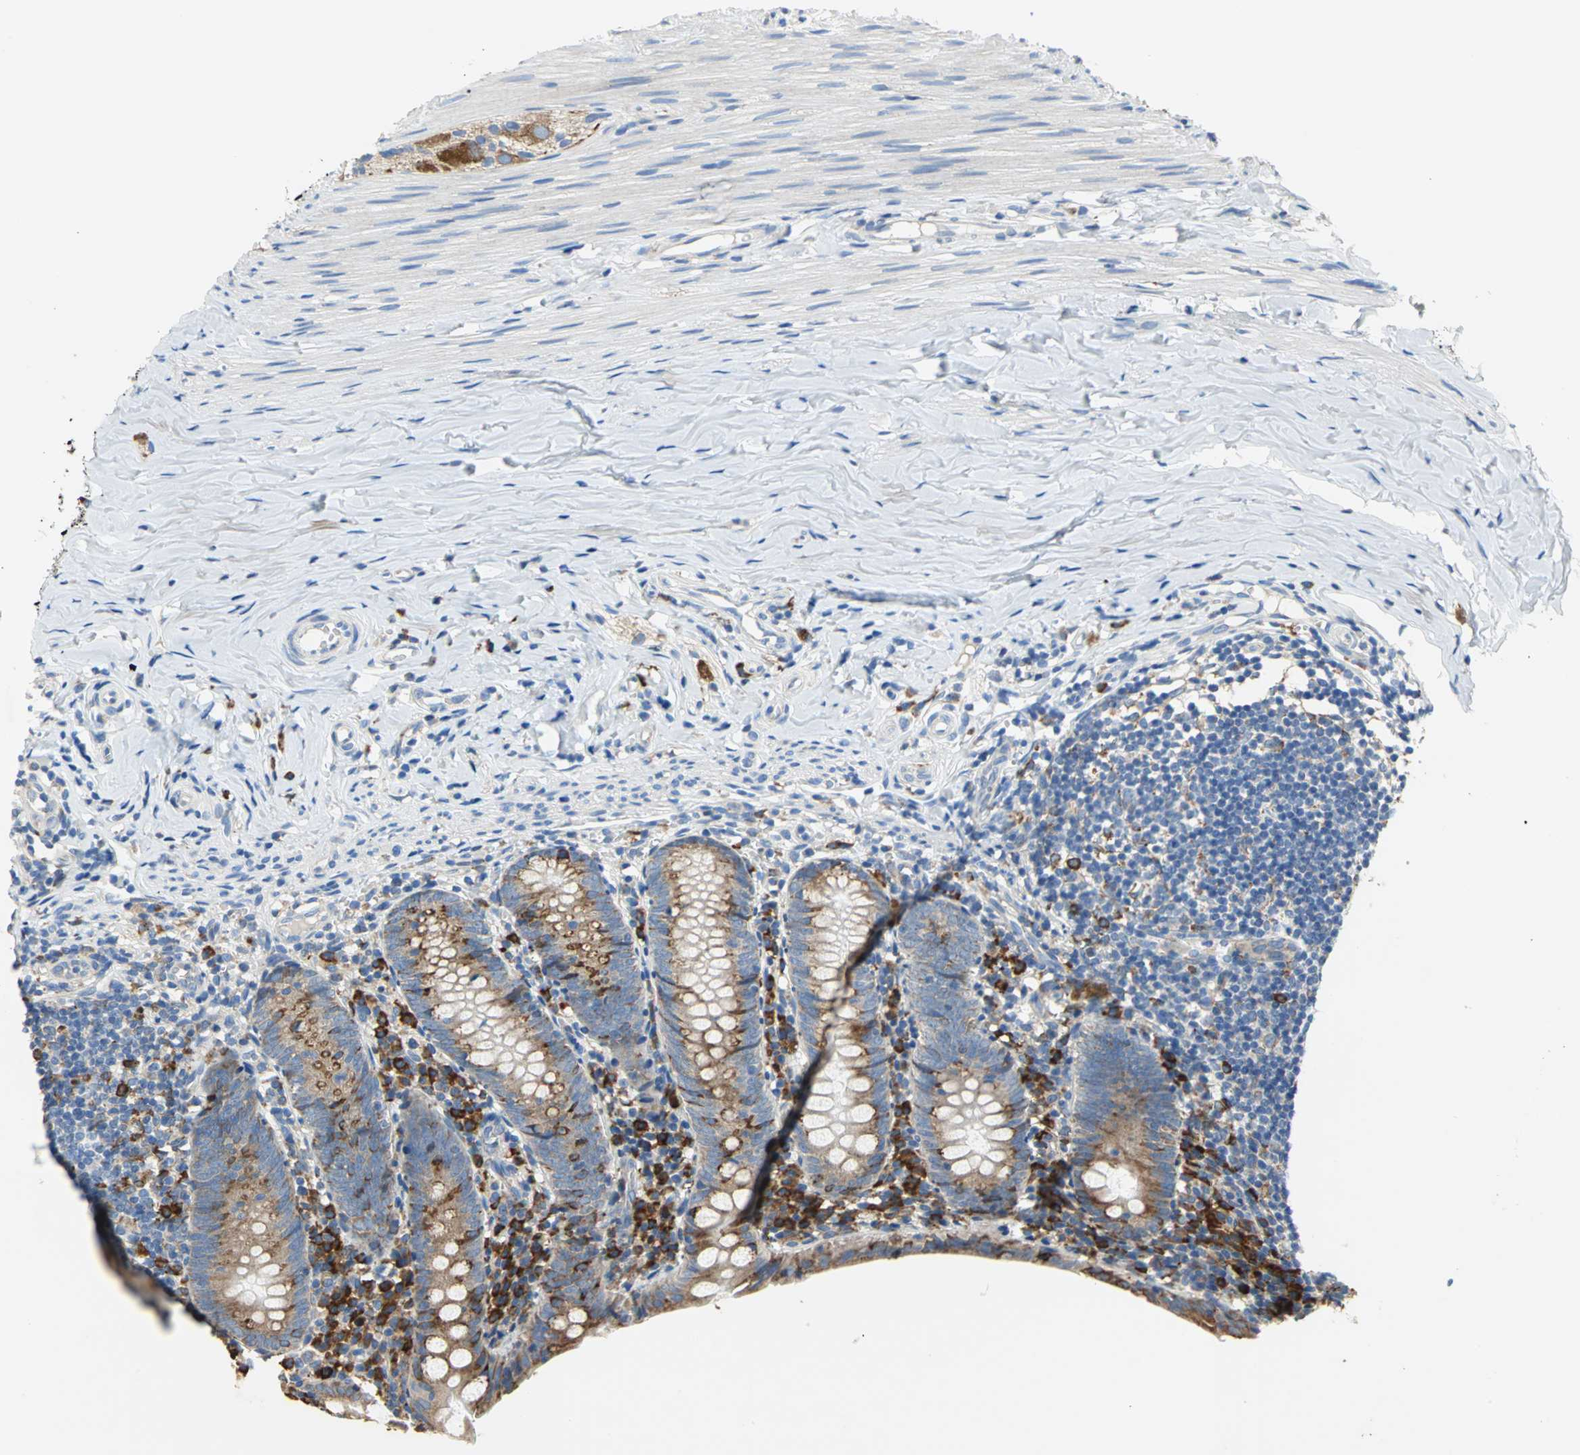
{"staining": {"intensity": "strong", "quantity": ">75%", "location": "cytoplasmic/membranous"}, "tissue": "appendix", "cell_type": "Glandular cells", "image_type": "normal", "snomed": [{"axis": "morphology", "description": "Normal tissue, NOS"}, {"axis": "topography", "description": "Appendix"}], "caption": "Protein expression analysis of benign human appendix reveals strong cytoplasmic/membranous expression in about >75% of glandular cells. The staining was performed using DAB (3,3'-diaminobenzidine), with brown indicating positive protein expression. Nuclei are stained blue with hematoxylin.", "gene": "TULP4", "patient": {"sex": "female", "age": 10}}